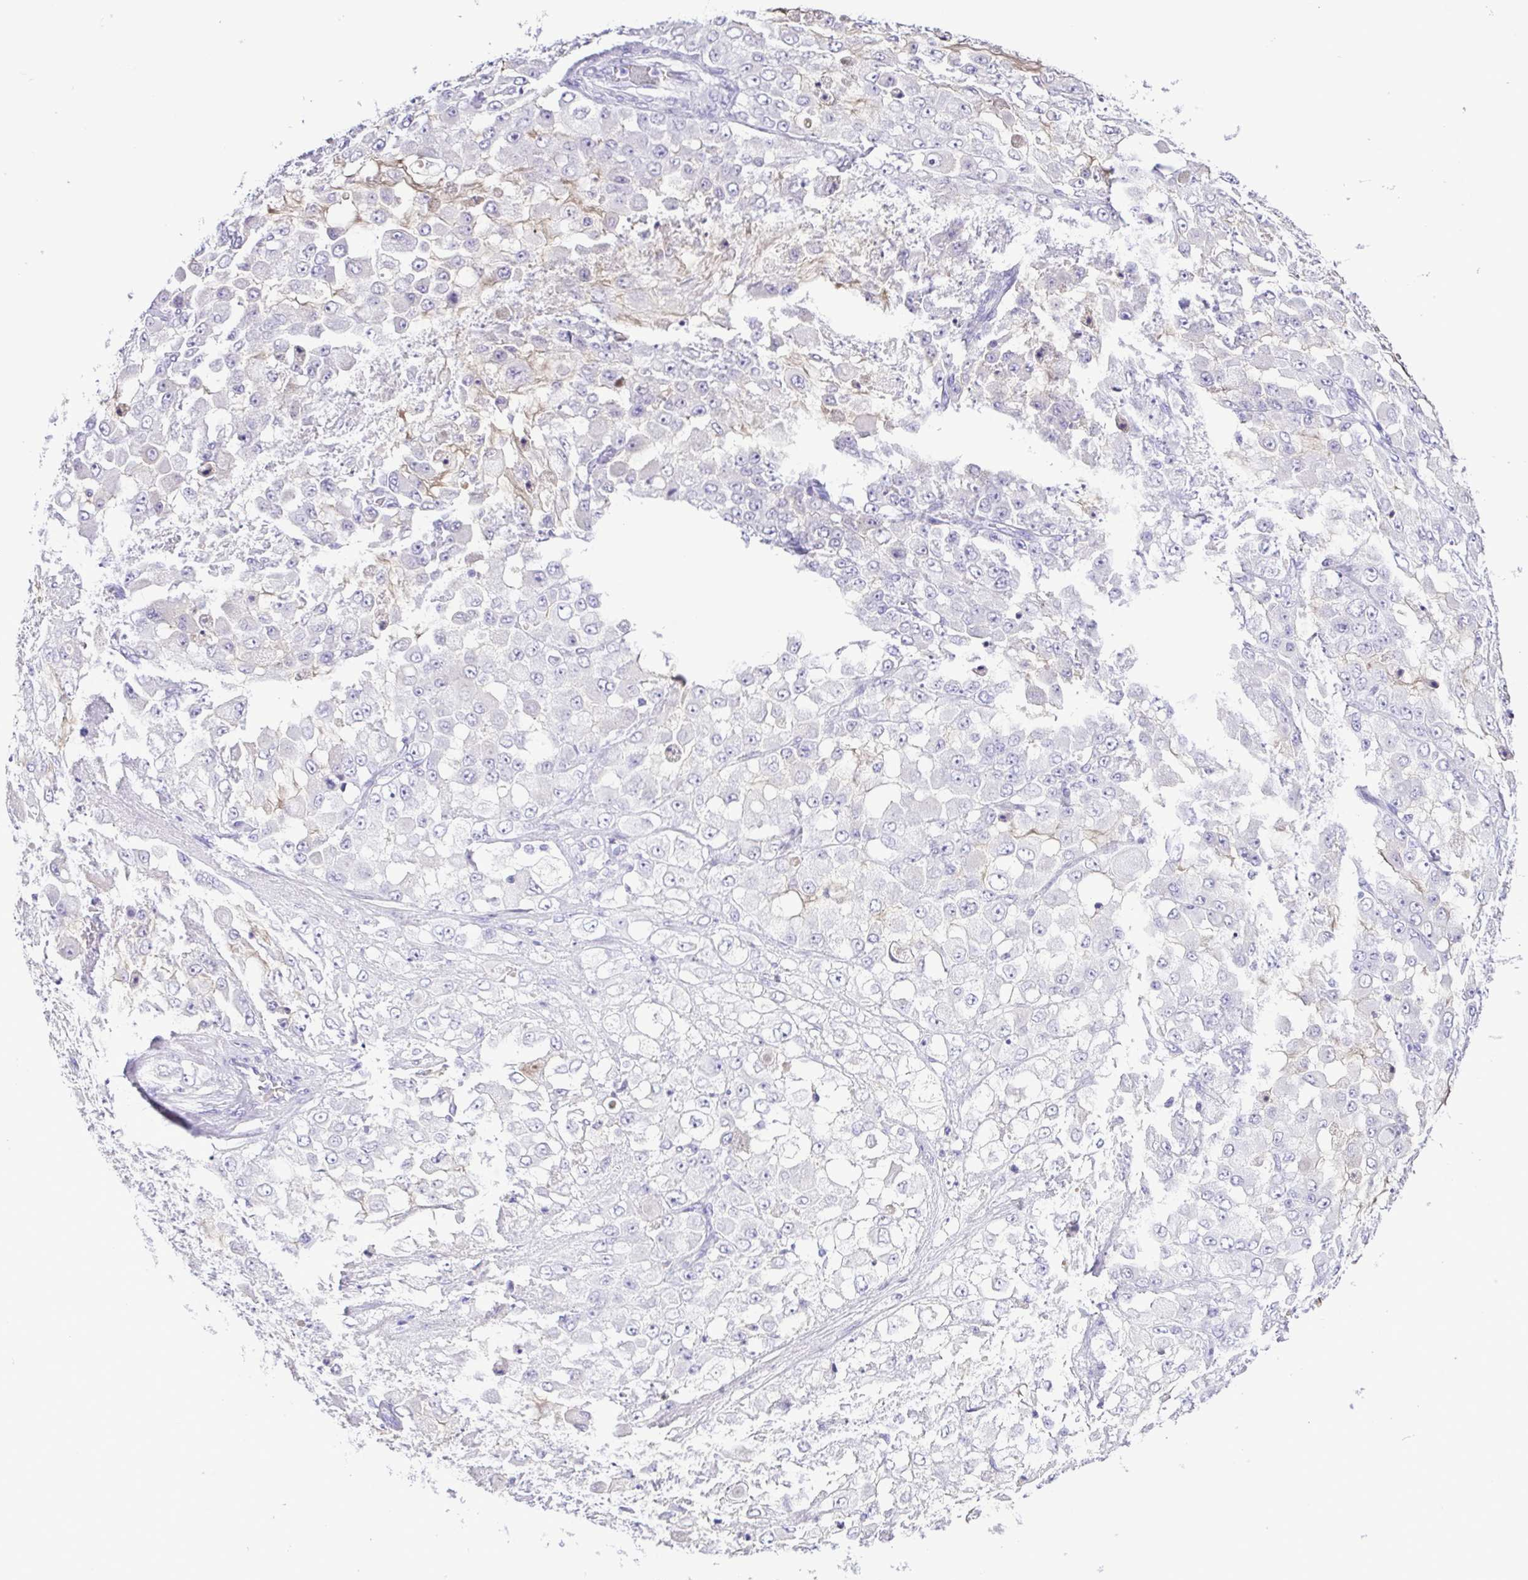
{"staining": {"intensity": "negative", "quantity": "none", "location": "none"}, "tissue": "stomach cancer", "cell_type": "Tumor cells", "image_type": "cancer", "snomed": [{"axis": "morphology", "description": "Adenocarcinoma, NOS"}, {"axis": "topography", "description": "Stomach"}], "caption": "Human stomach adenocarcinoma stained for a protein using IHC demonstrates no positivity in tumor cells.", "gene": "IGFL1", "patient": {"sex": "female", "age": 76}}